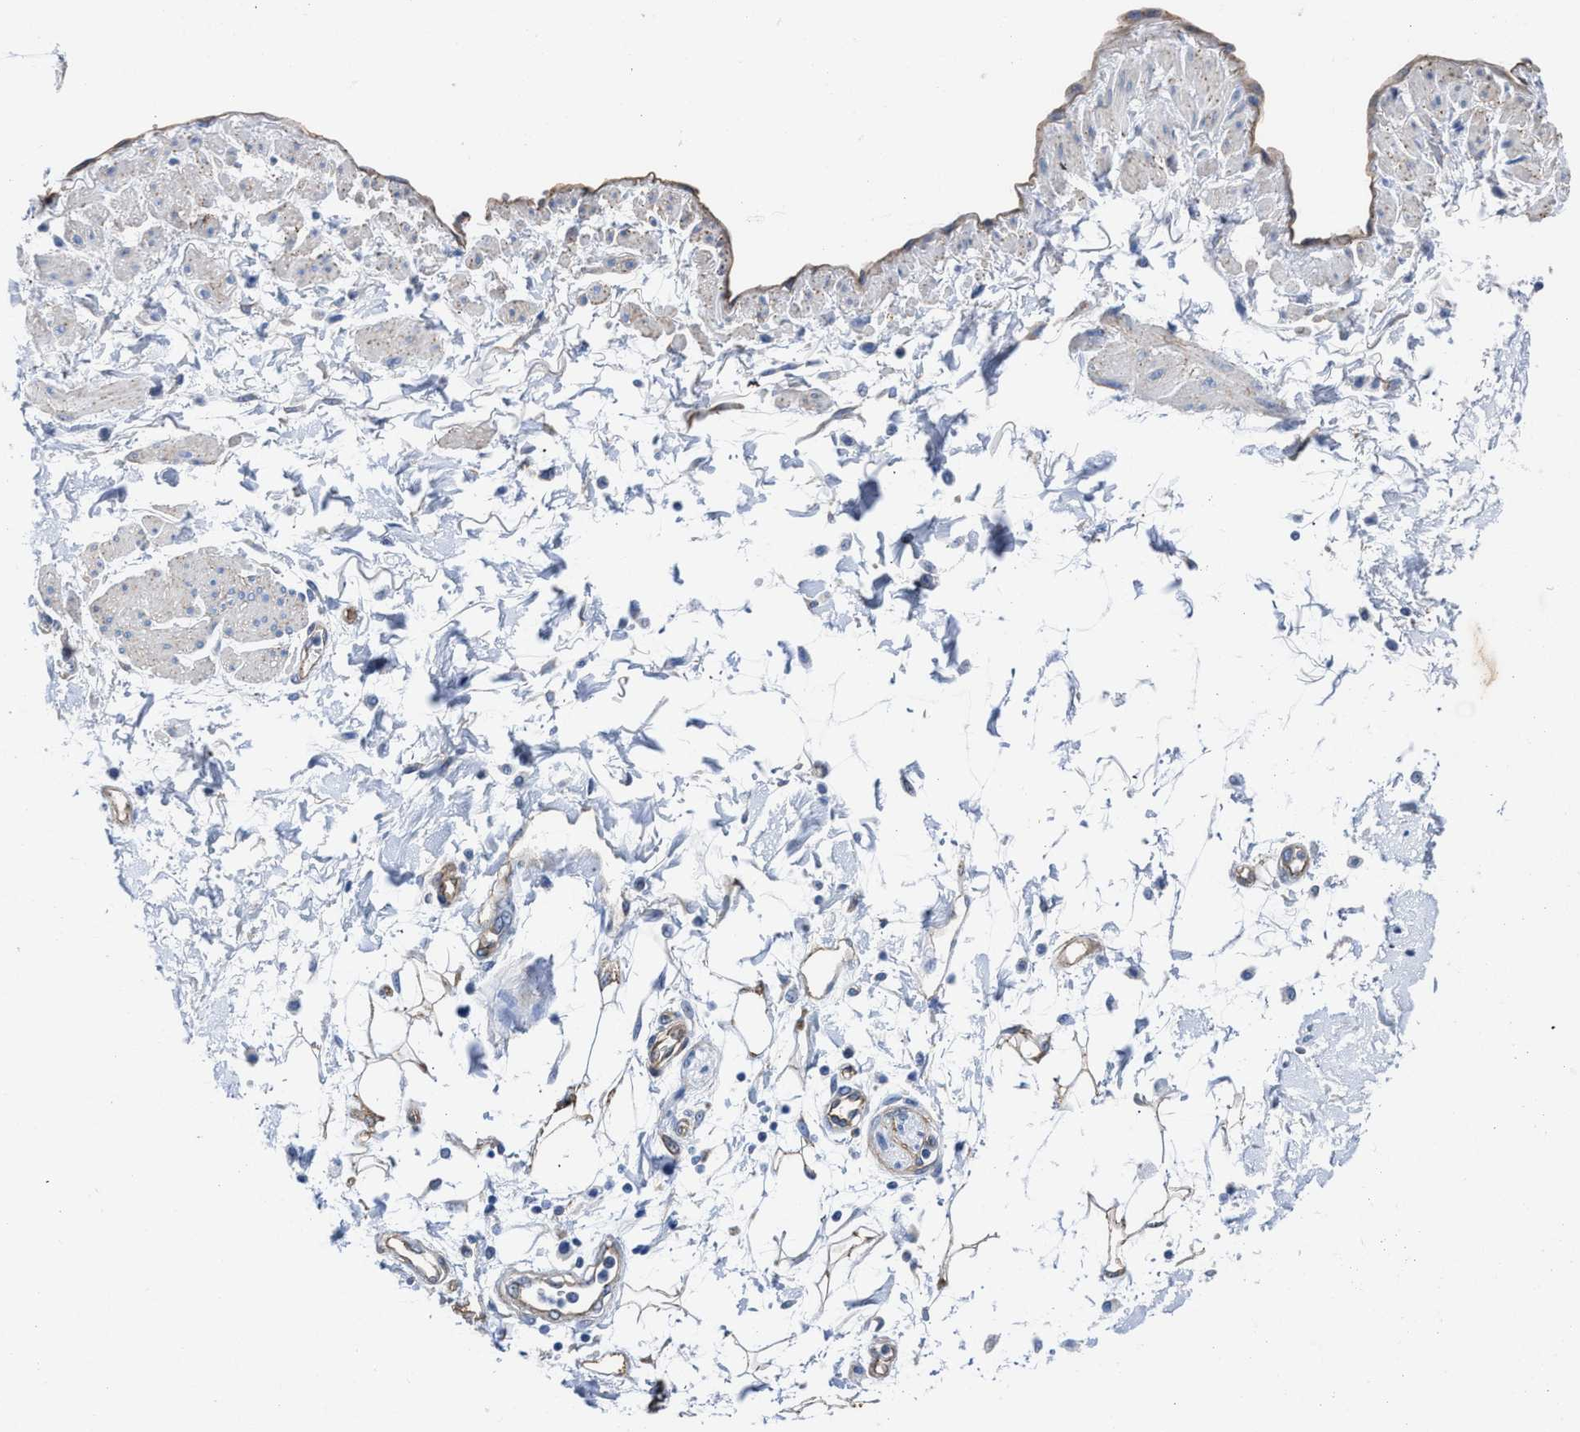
{"staining": {"intensity": "negative", "quantity": "none", "location": "none"}, "tissue": "adipose tissue", "cell_type": "Adipocytes", "image_type": "normal", "snomed": [{"axis": "morphology", "description": "Normal tissue, NOS"}, {"axis": "morphology", "description": "Adenocarcinoma, NOS"}, {"axis": "topography", "description": "Duodenum"}, {"axis": "topography", "description": "Peripheral nerve tissue"}], "caption": "High power microscopy photomicrograph of an IHC photomicrograph of benign adipose tissue, revealing no significant staining in adipocytes. The staining is performed using DAB (3,3'-diaminobenzidine) brown chromogen with nuclei counter-stained in using hematoxylin.", "gene": "KCNMB3", "patient": {"sex": "female", "age": 60}}